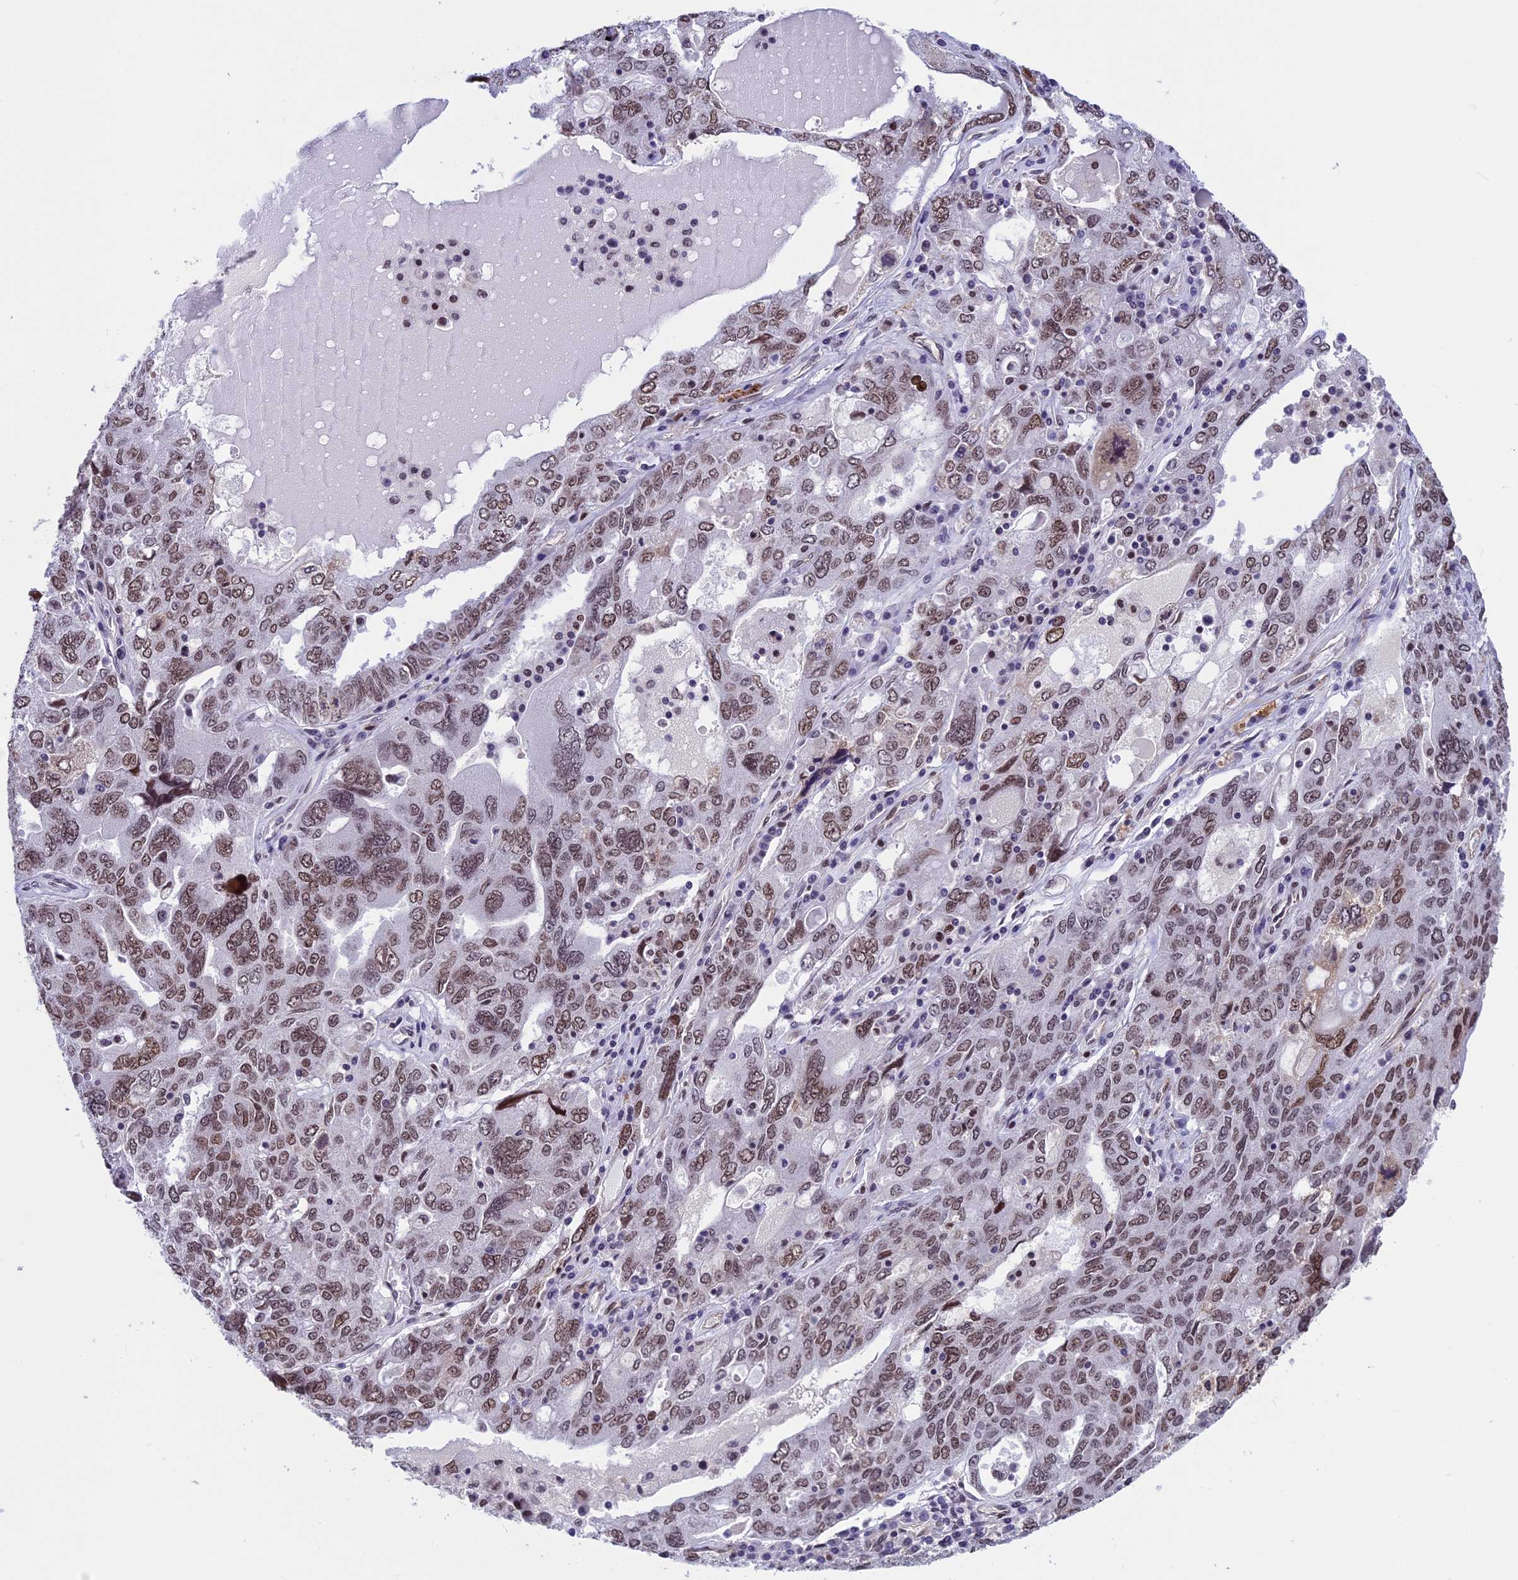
{"staining": {"intensity": "moderate", "quantity": ">75%", "location": "nuclear"}, "tissue": "ovarian cancer", "cell_type": "Tumor cells", "image_type": "cancer", "snomed": [{"axis": "morphology", "description": "Carcinoma, endometroid"}, {"axis": "topography", "description": "Ovary"}], "caption": "Moderate nuclear expression is identified in about >75% of tumor cells in endometroid carcinoma (ovarian).", "gene": "NIPBL", "patient": {"sex": "female", "age": 62}}